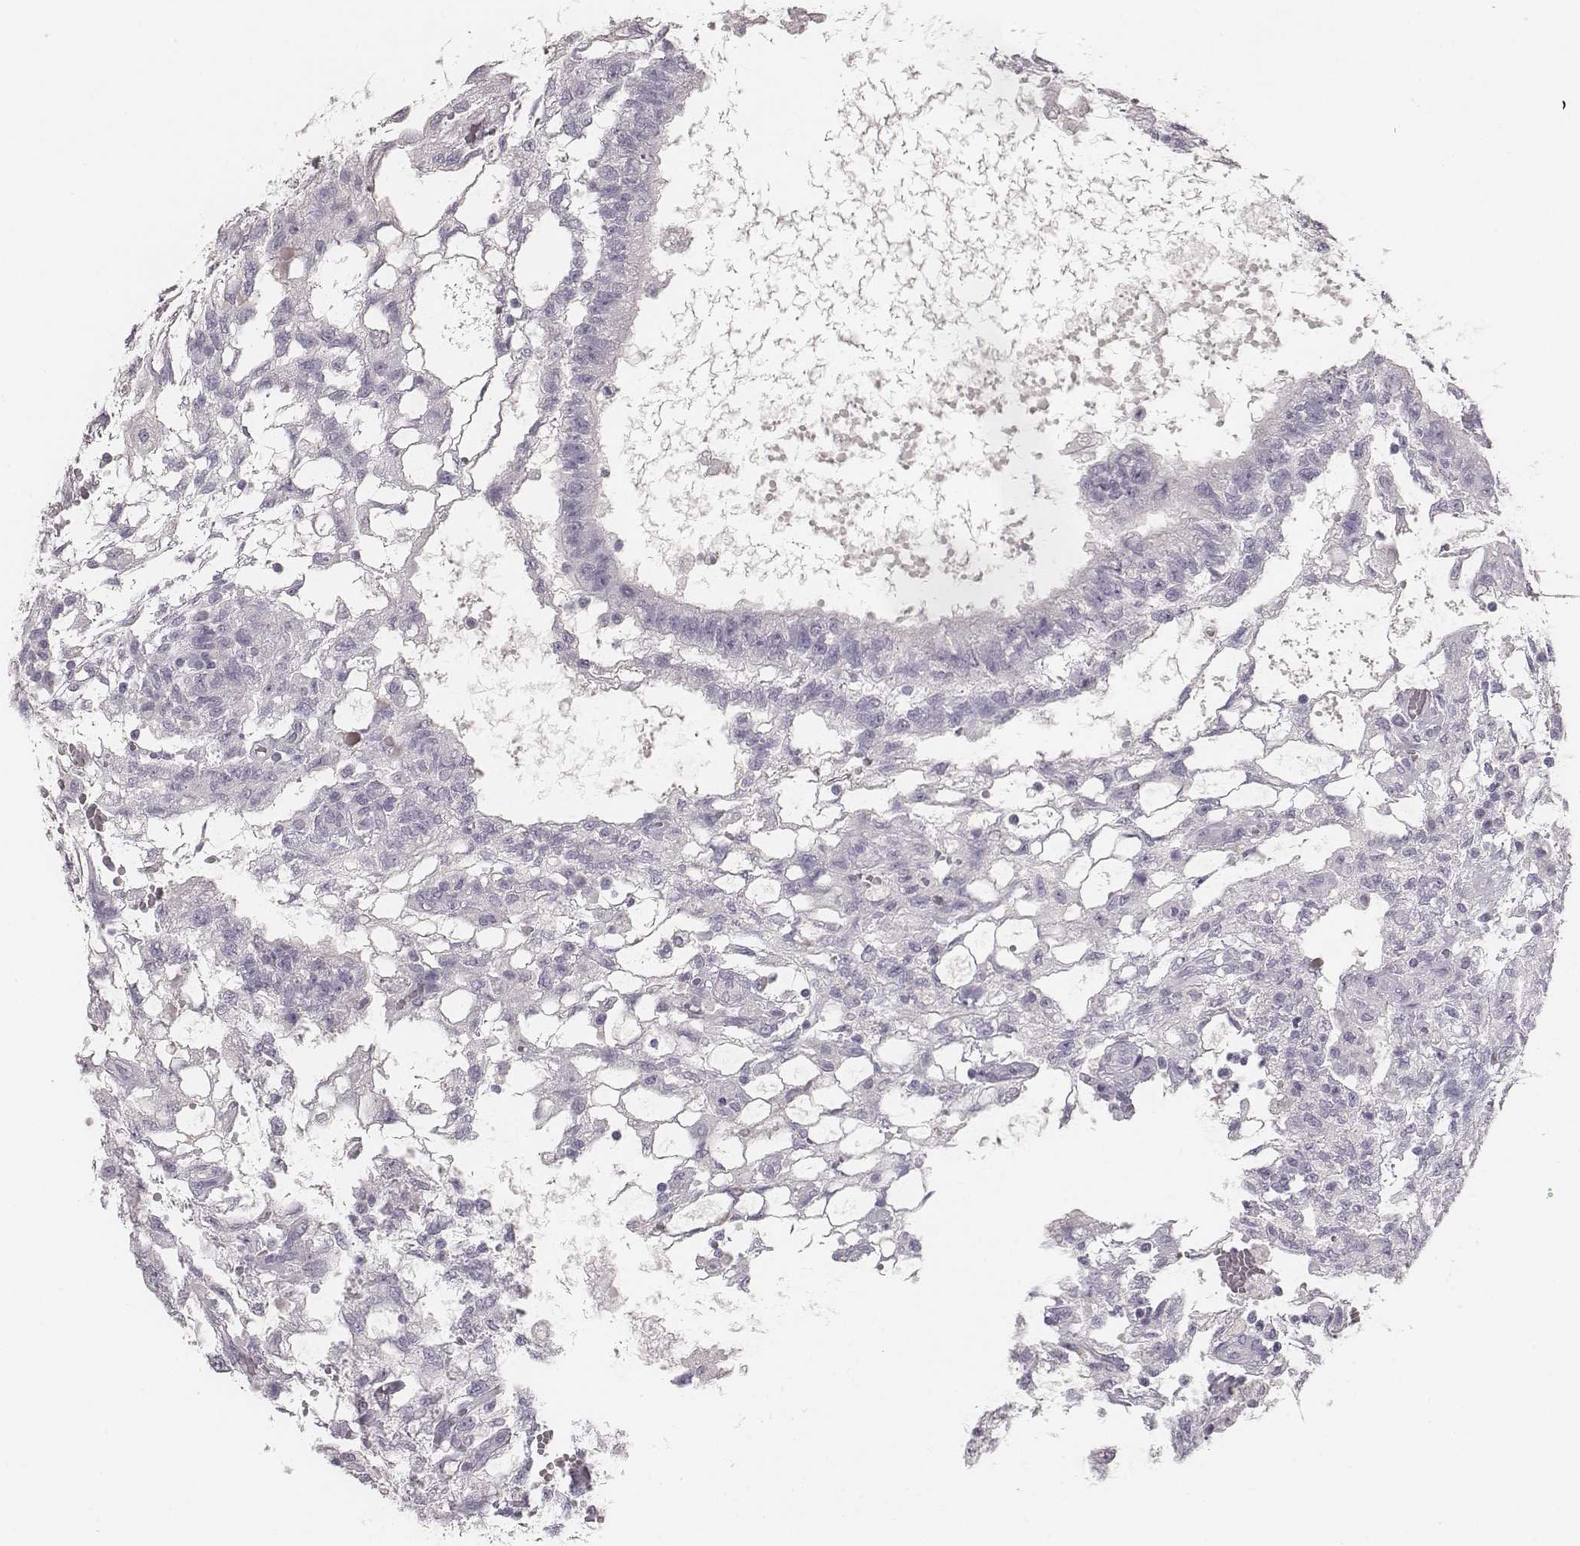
{"staining": {"intensity": "negative", "quantity": "none", "location": "none"}, "tissue": "testis cancer", "cell_type": "Tumor cells", "image_type": "cancer", "snomed": [{"axis": "morphology", "description": "Carcinoma, Embryonal, NOS"}, {"axis": "topography", "description": "Testis"}], "caption": "Immunohistochemistry of human testis cancer (embryonal carcinoma) displays no staining in tumor cells. (DAB (3,3'-diaminobenzidine) IHC with hematoxylin counter stain).", "gene": "MYH6", "patient": {"sex": "male", "age": 32}}